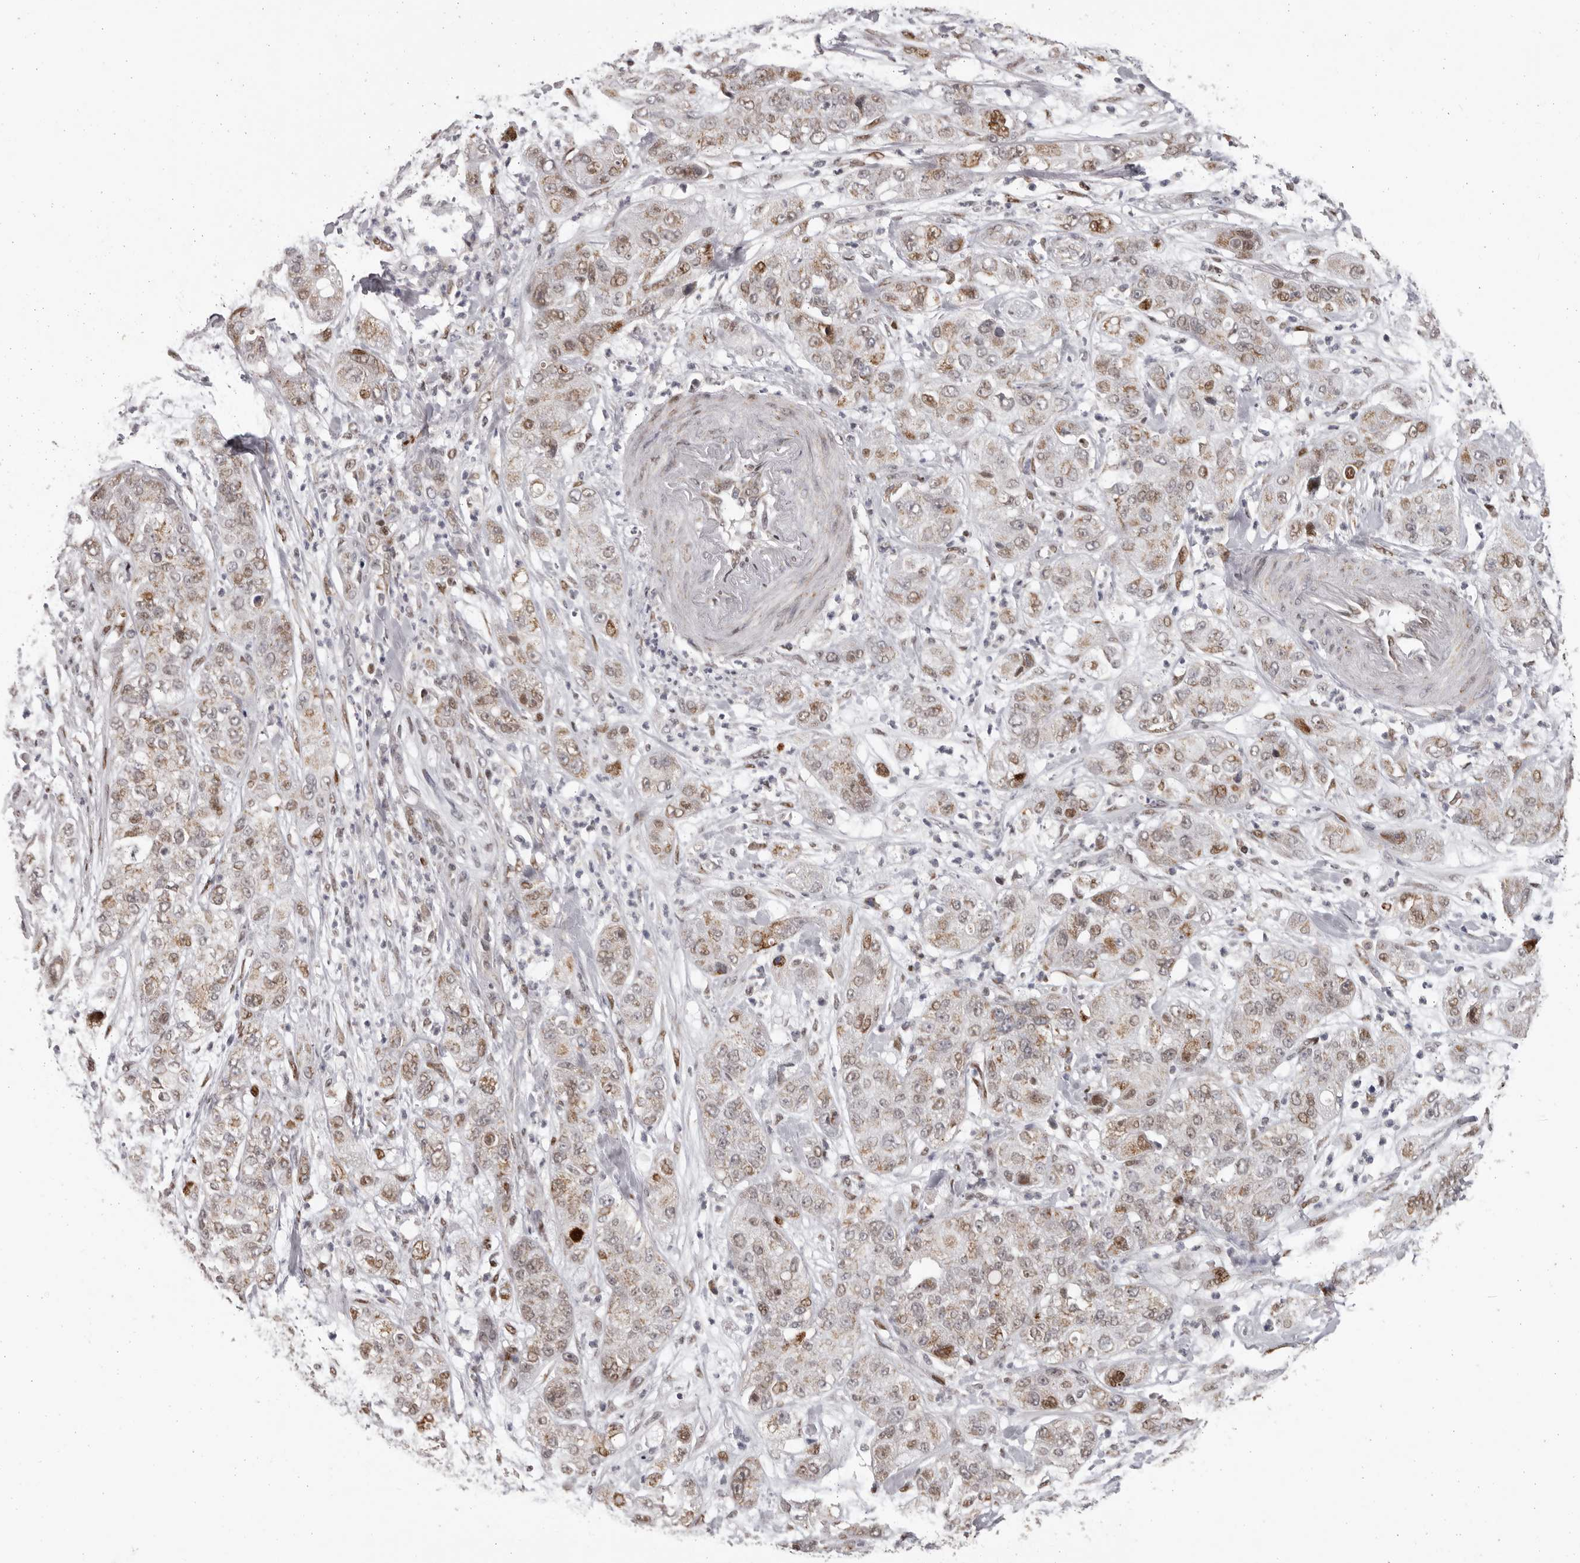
{"staining": {"intensity": "weak", "quantity": ">75%", "location": "cytoplasmic/membranous,nuclear"}, "tissue": "pancreatic cancer", "cell_type": "Tumor cells", "image_type": "cancer", "snomed": [{"axis": "morphology", "description": "Adenocarcinoma, NOS"}, {"axis": "topography", "description": "Pancreas"}], "caption": "Immunohistochemistry of human pancreatic cancer demonstrates low levels of weak cytoplasmic/membranous and nuclear staining in approximately >75% of tumor cells.", "gene": "C17orf99", "patient": {"sex": "female", "age": 78}}